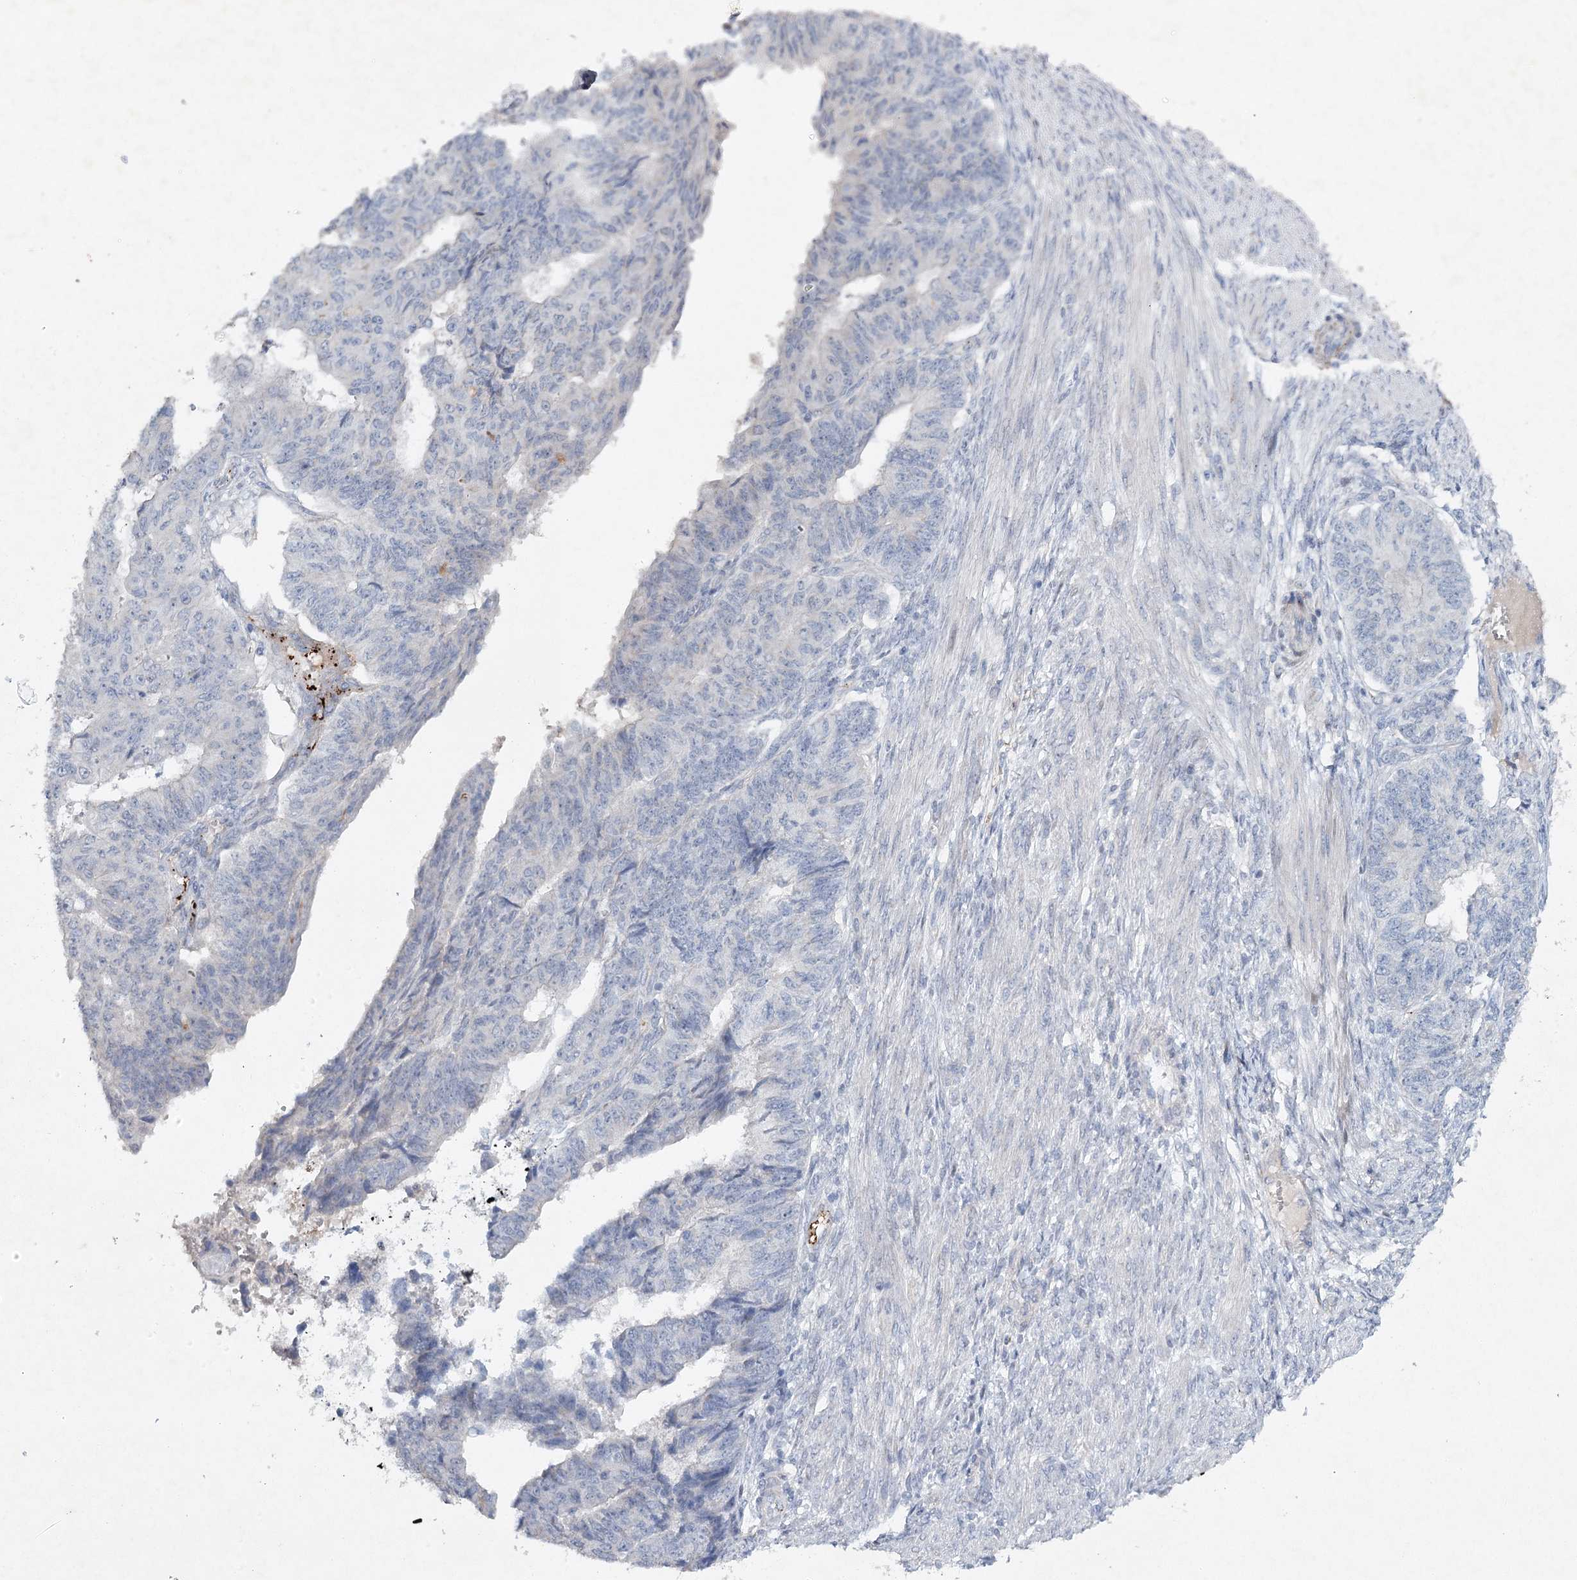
{"staining": {"intensity": "negative", "quantity": "none", "location": "none"}, "tissue": "endometrial cancer", "cell_type": "Tumor cells", "image_type": "cancer", "snomed": [{"axis": "morphology", "description": "Adenocarcinoma, NOS"}, {"axis": "topography", "description": "Endometrium"}], "caption": "Tumor cells show no significant protein positivity in endometrial cancer. Brightfield microscopy of IHC stained with DAB (brown) and hematoxylin (blue), captured at high magnification.", "gene": "RFX6", "patient": {"sex": "female", "age": 32}}